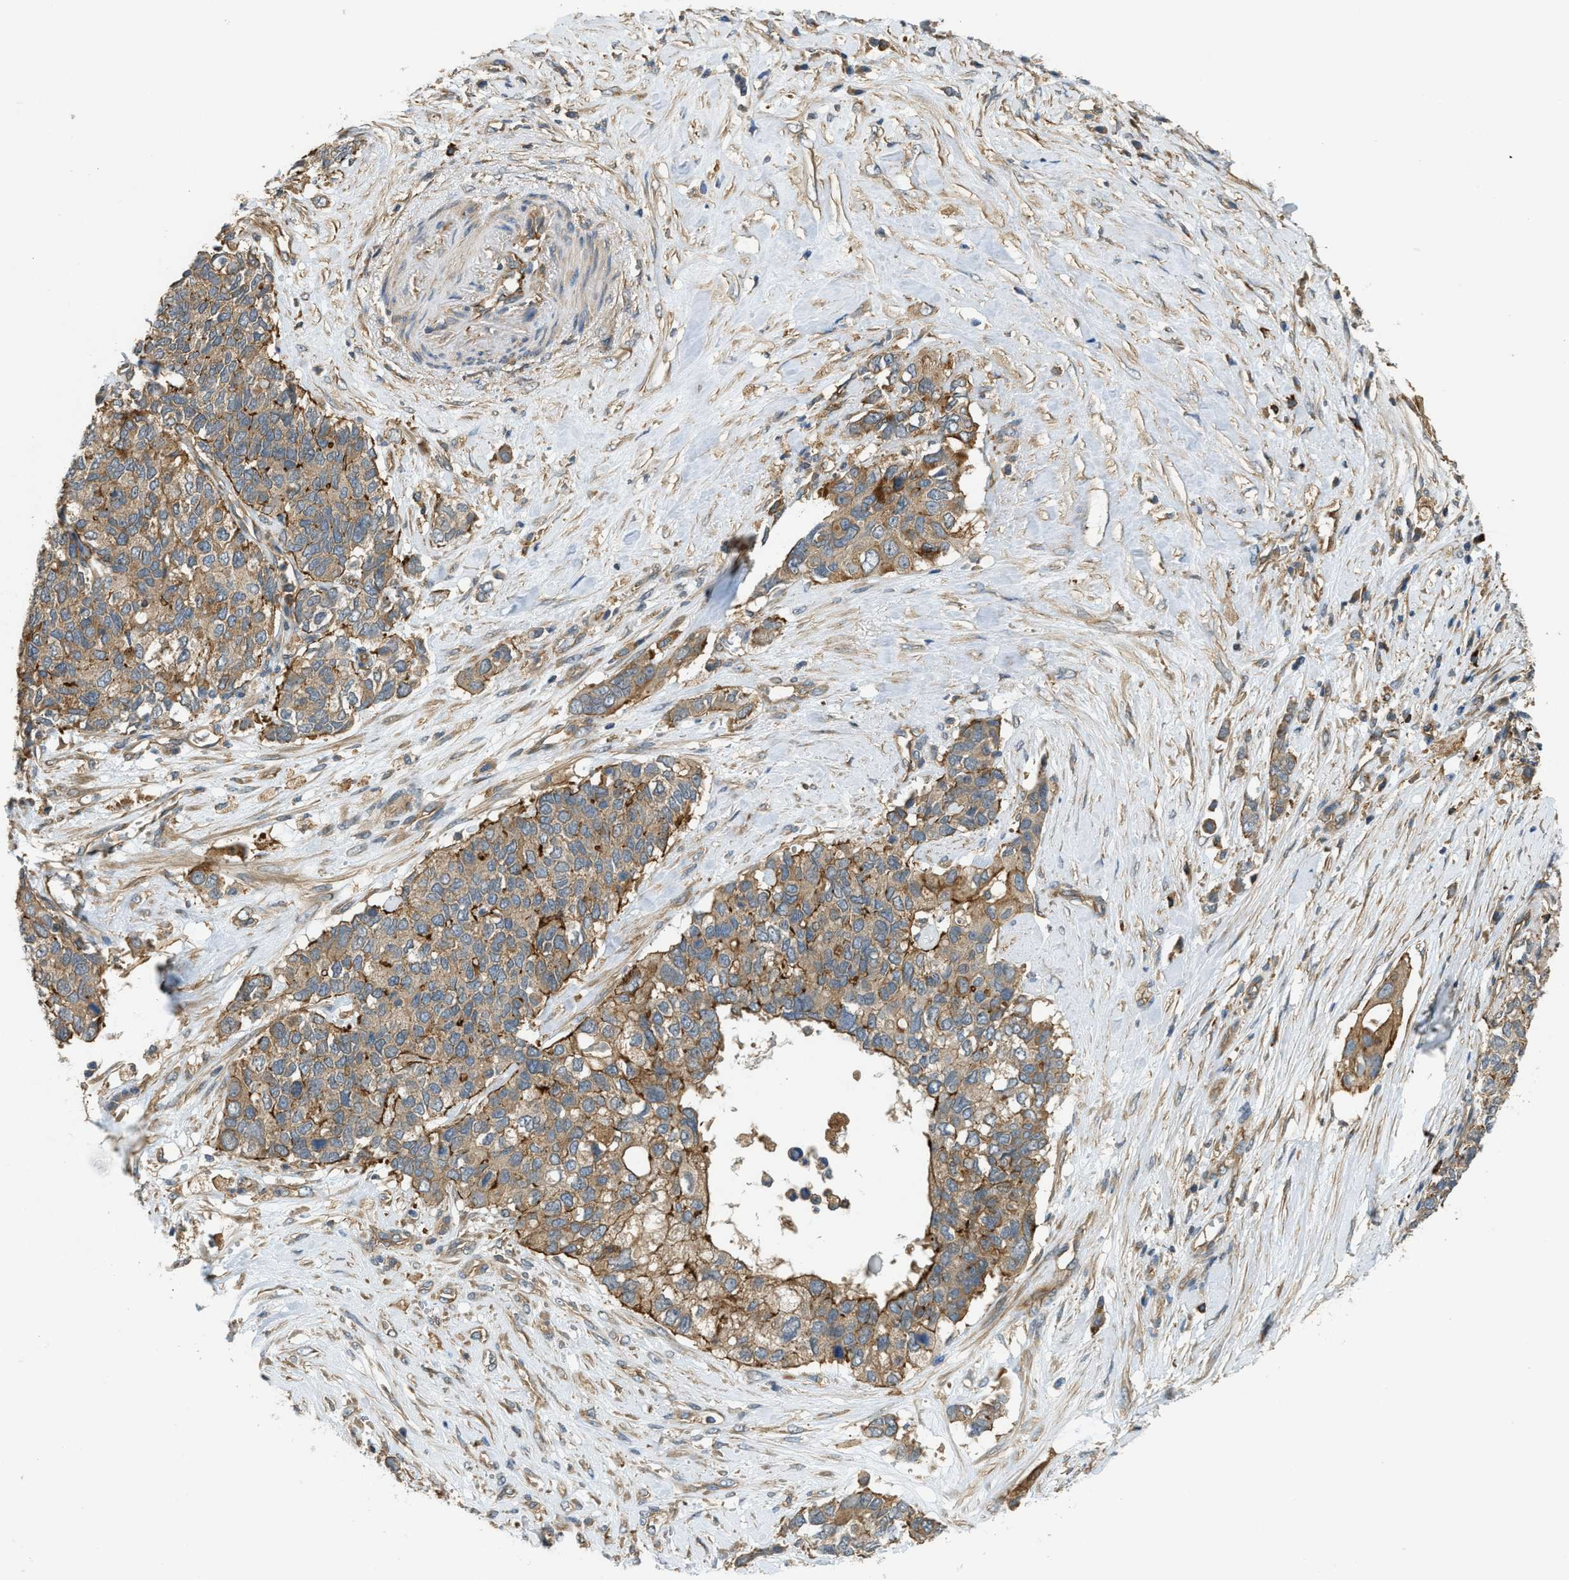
{"staining": {"intensity": "weak", "quantity": ">75%", "location": "cytoplasmic/membranous"}, "tissue": "pancreatic cancer", "cell_type": "Tumor cells", "image_type": "cancer", "snomed": [{"axis": "morphology", "description": "Adenocarcinoma, NOS"}, {"axis": "topography", "description": "Pancreas"}], "caption": "Protein staining reveals weak cytoplasmic/membranous staining in approximately >75% of tumor cells in pancreatic adenocarcinoma.", "gene": "BAG4", "patient": {"sex": "female", "age": 56}}